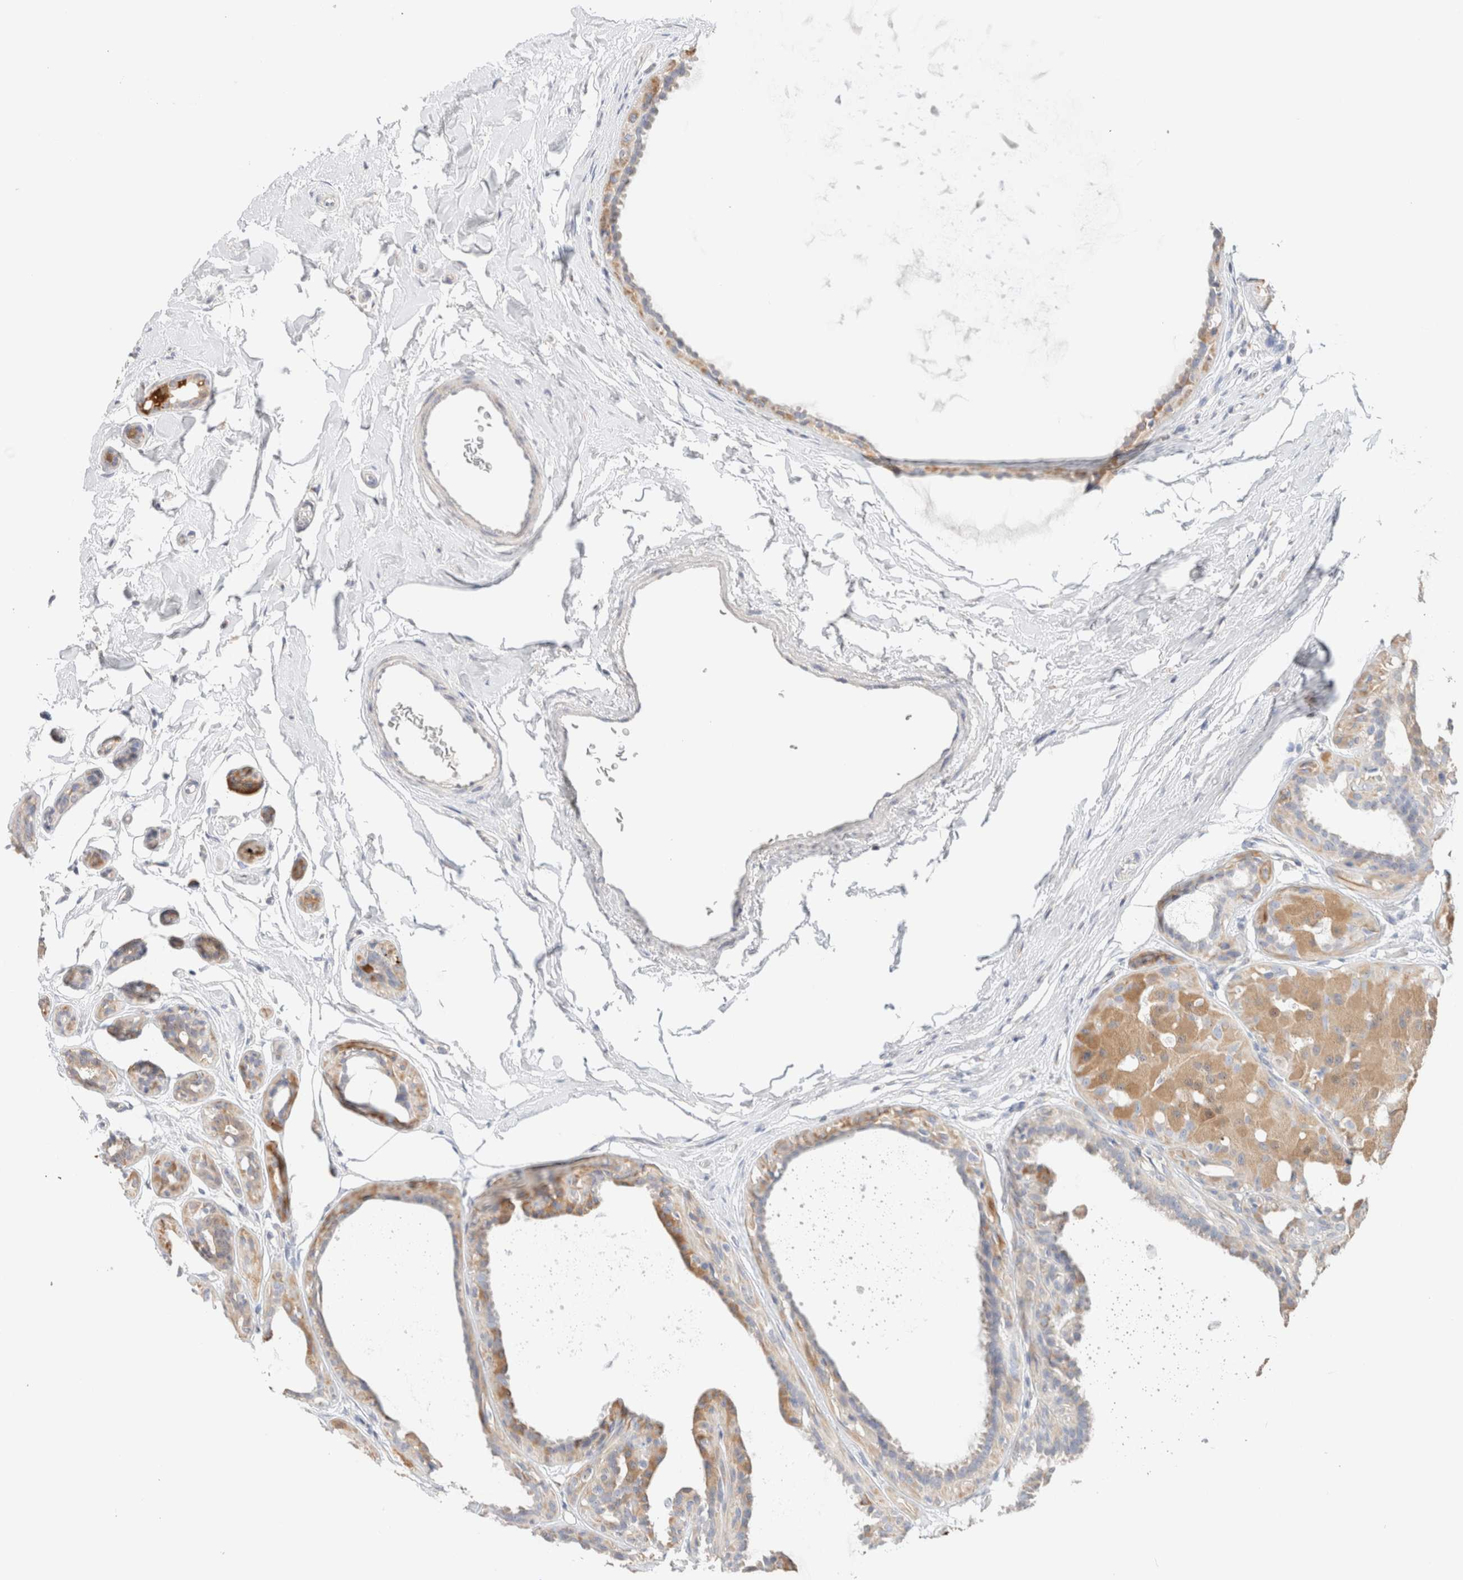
{"staining": {"intensity": "moderate", "quantity": "25%-75%", "location": "cytoplasmic/membranous"}, "tissue": "breast cancer", "cell_type": "Tumor cells", "image_type": "cancer", "snomed": [{"axis": "morphology", "description": "Duct carcinoma"}, {"axis": "topography", "description": "Breast"}], "caption": "Immunohistochemical staining of human breast intraductal carcinoma reveals medium levels of moderate cytoplasmic/membranous expression in approximately 25%-75% of tumor cells.", "gene": "CA13", "patient": {"sex": "female", "age": 55}}